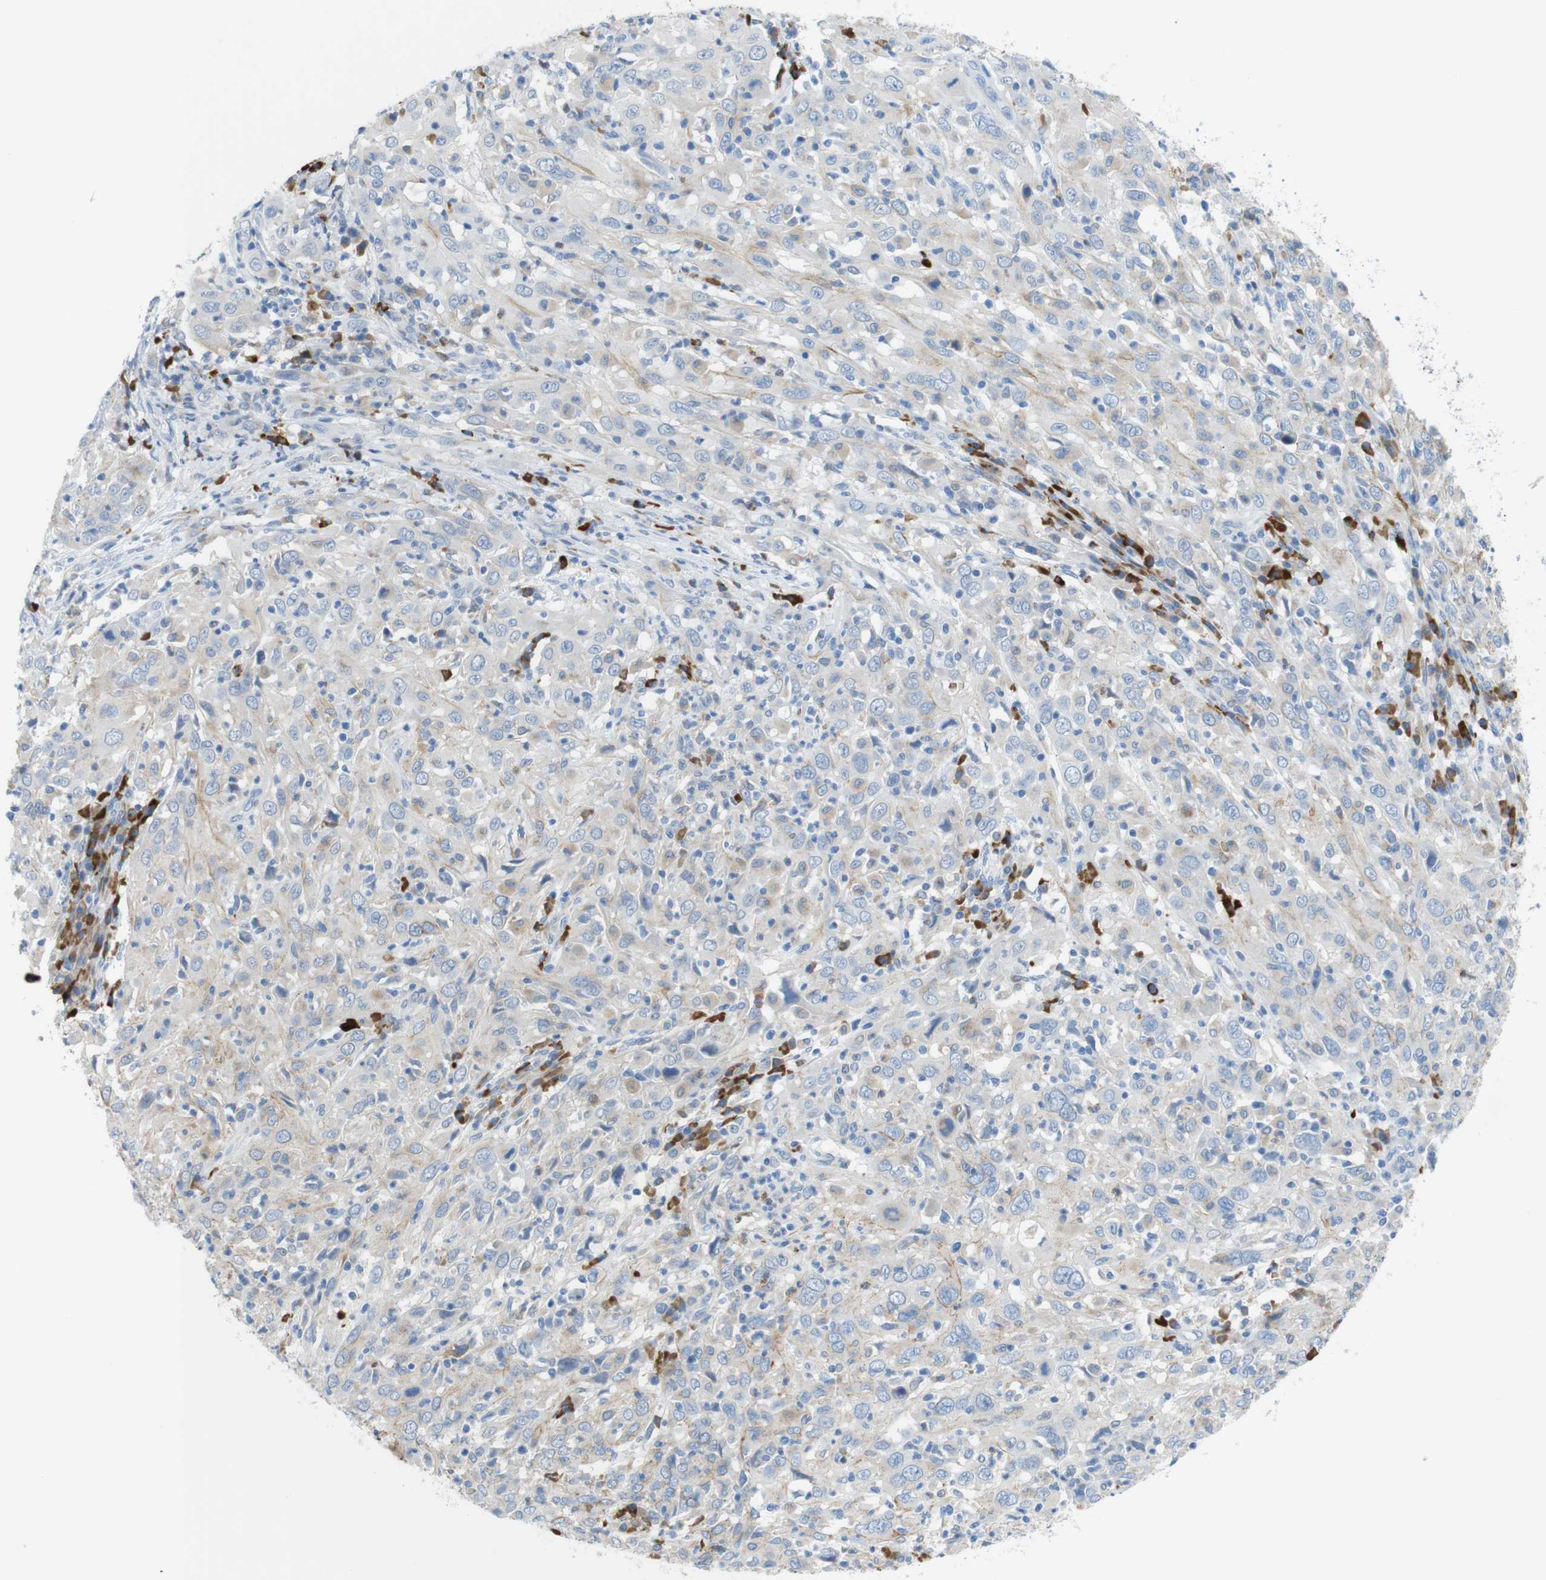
{"staining": {"intensity": "weak", "quantity": "25%-75%", "location": "cytoplasmic/membranous"}, "tissue": "cervical cancer", "cell_type": "Tumor cells", "image_type": "cancer", "snomed": [{"axis": "morphology", "description": "Squamous cell carcinoma, NOS"}, {"axis": "topography", "description": "Cervix"}], "caption": "Immunohistochemical staining of cervical cancer shows weak cytoplasmic/membranous protein staining in approximately 25%-75% of tumor cells. Using DAB (brown) and hematoxylin (blue) stains, captured at high magnification using brightfield microscopy.", "gene": "CLMN", "patient": {"sex": "female", "age": 46}}